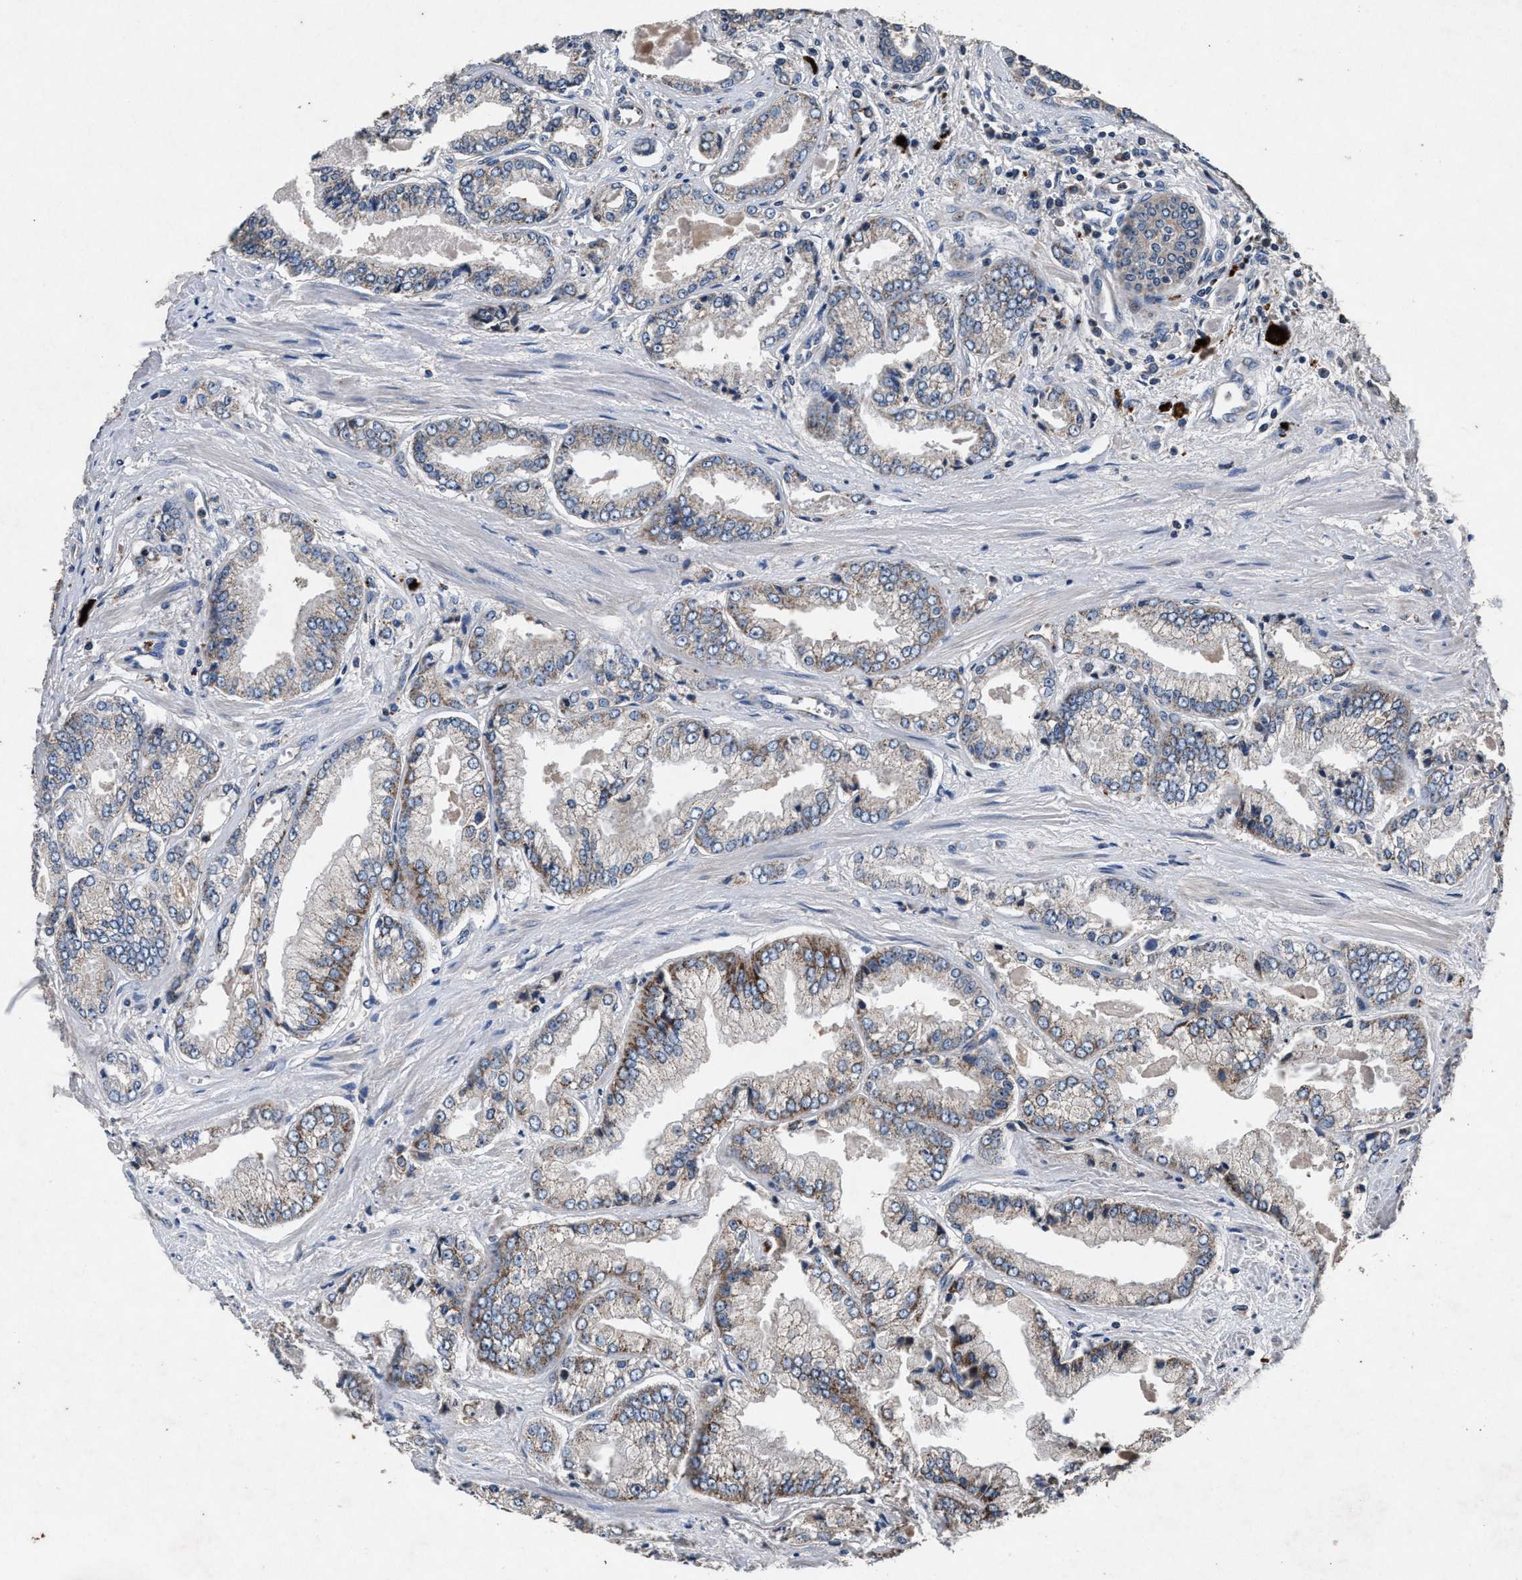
{"staining": {"intensity": "moderate", "quantity": "<25%", "location": "cytoplasmic/membranous"}, "tissue": "prostate cancer", "cell_type": "Tumor cells", "image_type": "cancer", "snomed": [{"axis": "morphology", "description": "Adenocarcinoma, Low grade"}, {"axis": "topography", "description": "Prostate"}], "caption": "The photomicrograph reveals staining of adenocarcinoma (low-grade) (prostate), revealing moderate cytoplasmic/membranous protein expression (brown color) within tumor cells.", "gene": "PKD2L1", "patient": {"sex": "male", "age": 52}}